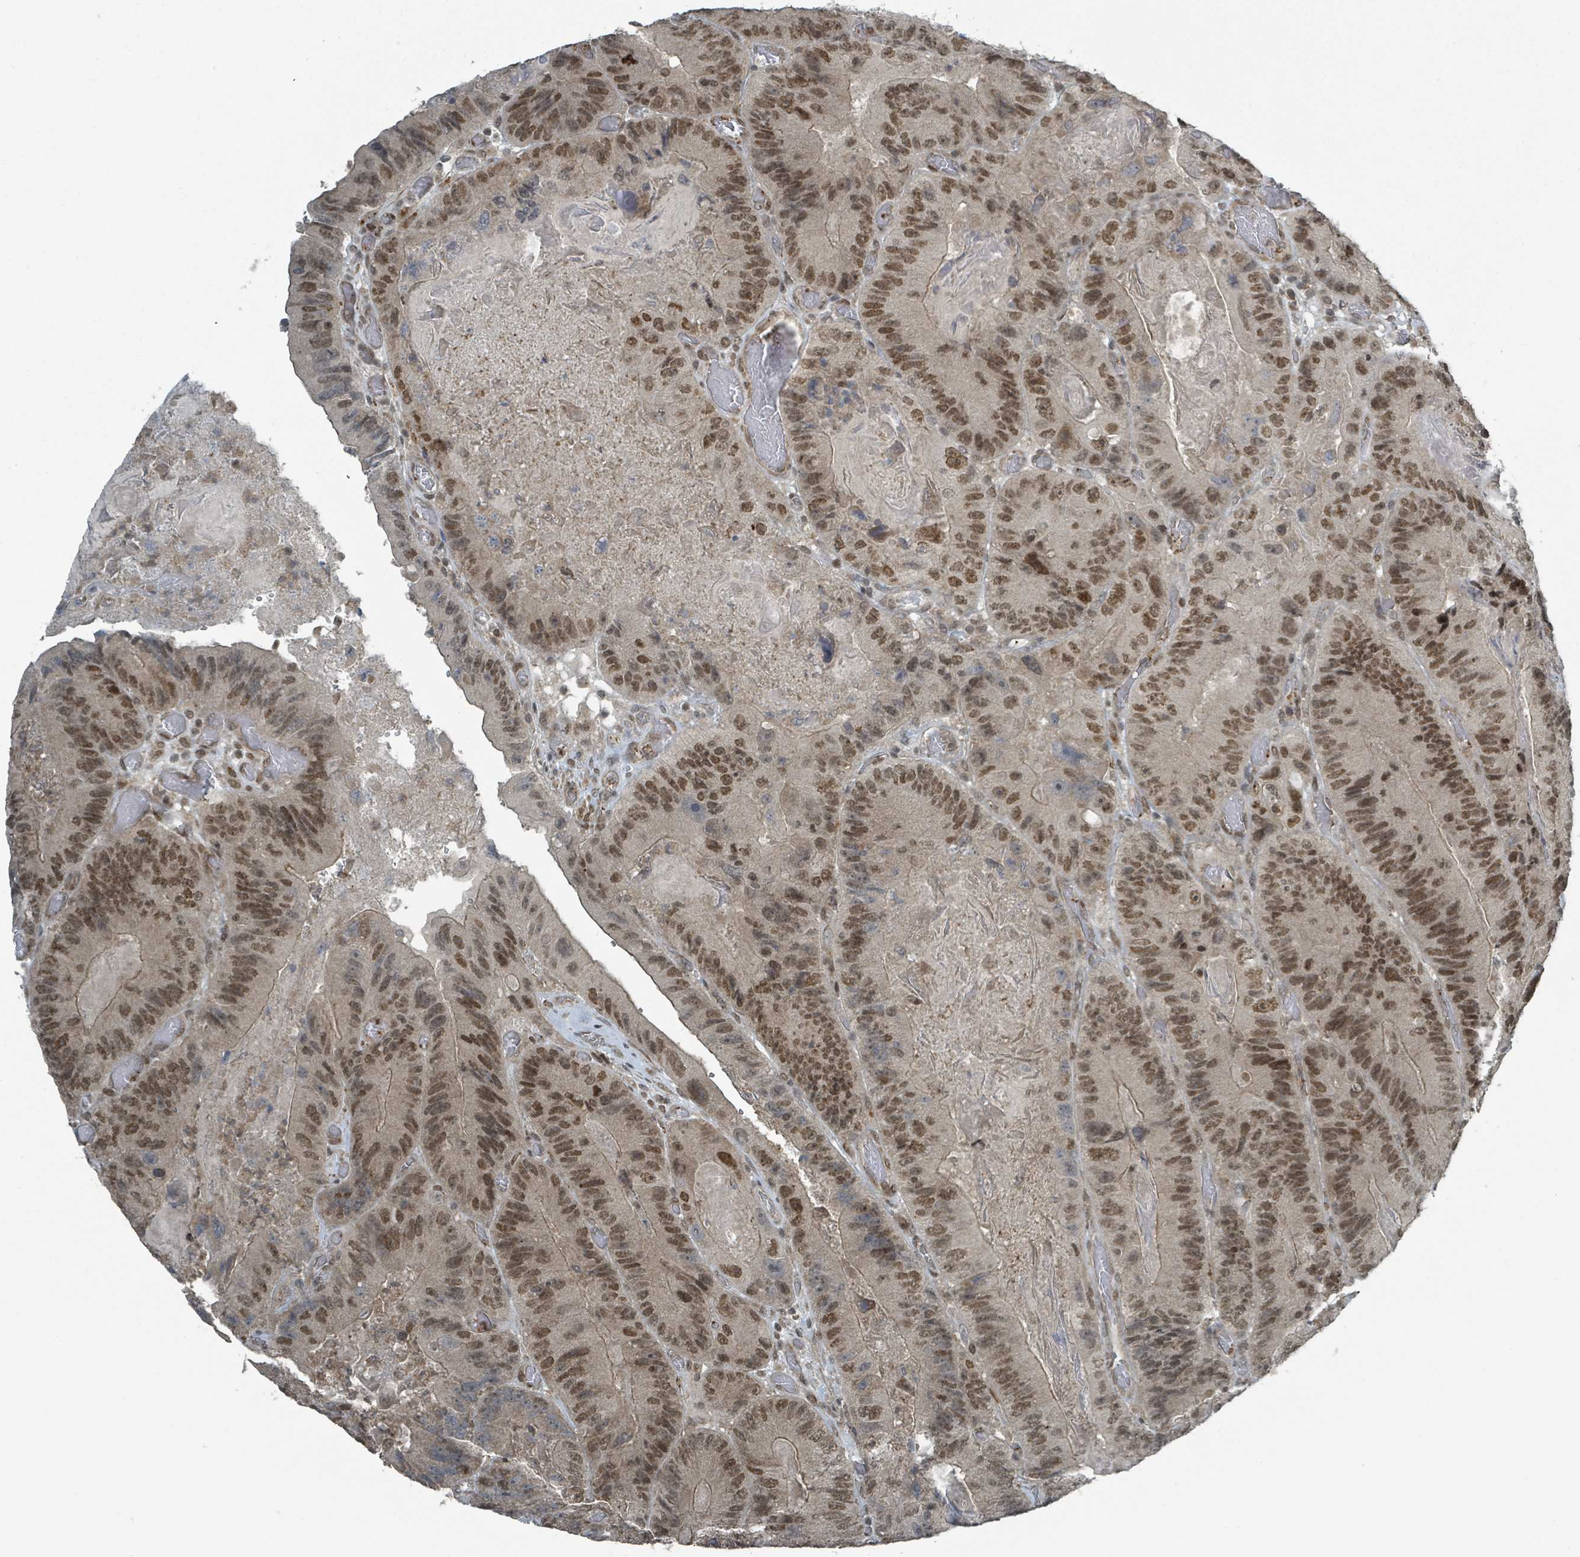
{"staining": {"intensity": "strong", "quantity": ">75%", "location": "cytoplasmic/membranous,nuclear"}, "tissue": "colorectal cancer", "cell_type": "Tumor cells", "image_type": "cancer", "snomed": [{"axis": "morphology", "description": "Adenocarcinoma, NOS"}, {"axis": "topography", "description": "Colon"}], "caption": "Strong cytoplasmic/membranous and nuclear staining for a protein is appreciated in approximately >75% of tumor cells of colorectal adenocarcinoma using immunohistochemistry (IHC).", "gene": "PHIP", "patient": {"sex": "female", "age": 86}}